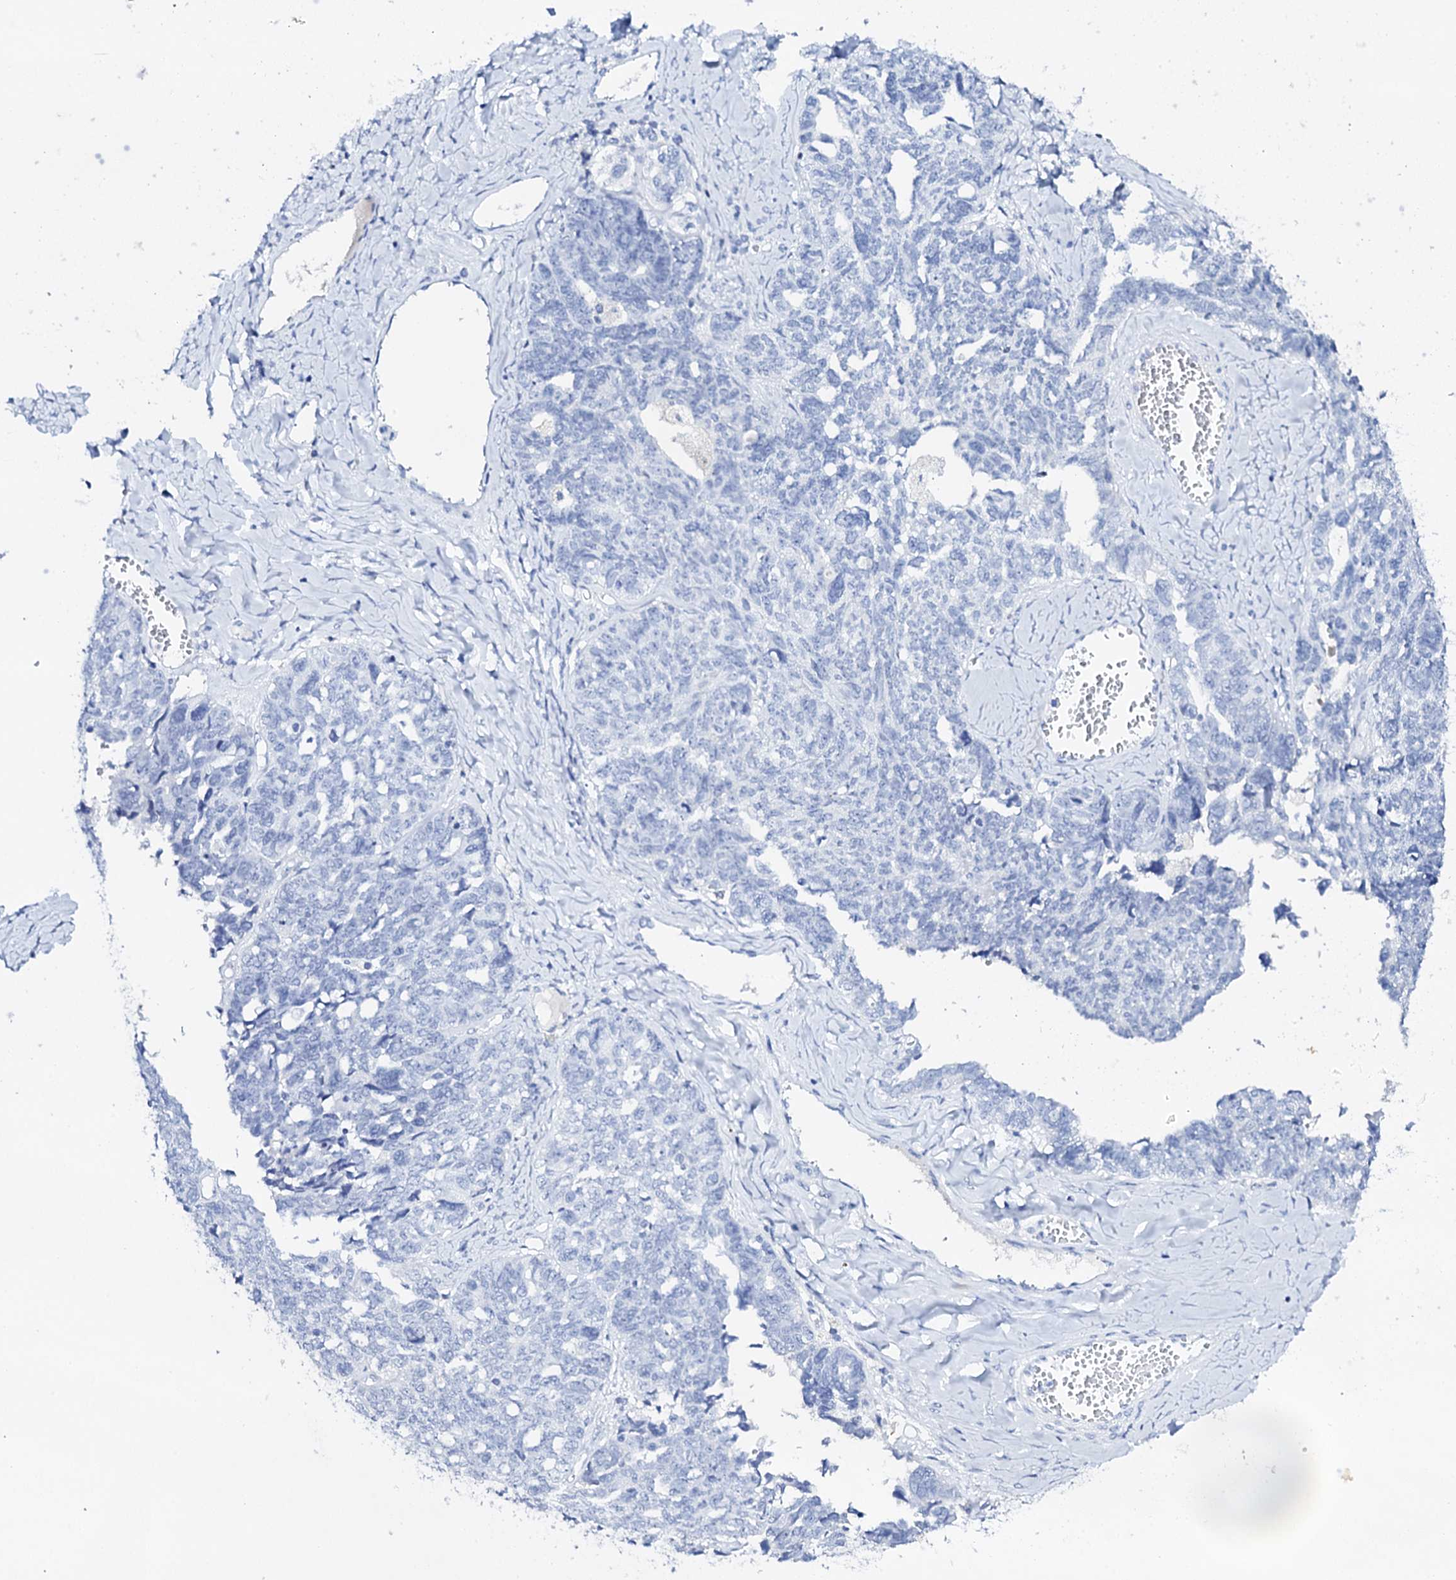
{"staining": {"intensity": "negative", "quantity": "none", "location": "none"}, "tissue": "ovarian cancer", "cell_type": "Tumor cells", "image_type": "cancer", "snomed": [{"axis": "morphology", "description": "Cystadenocarcinoma, serous, NOS"}, {"axis": "topography", "description": "Ovary"}], "caption": "The immunohistochemistry image has no significant staining in tumor cells of ovarian serous cystadenocarcinoma tissue.", "gene": "FBXL16", "patient": {"sex": "female", "age": 79}}